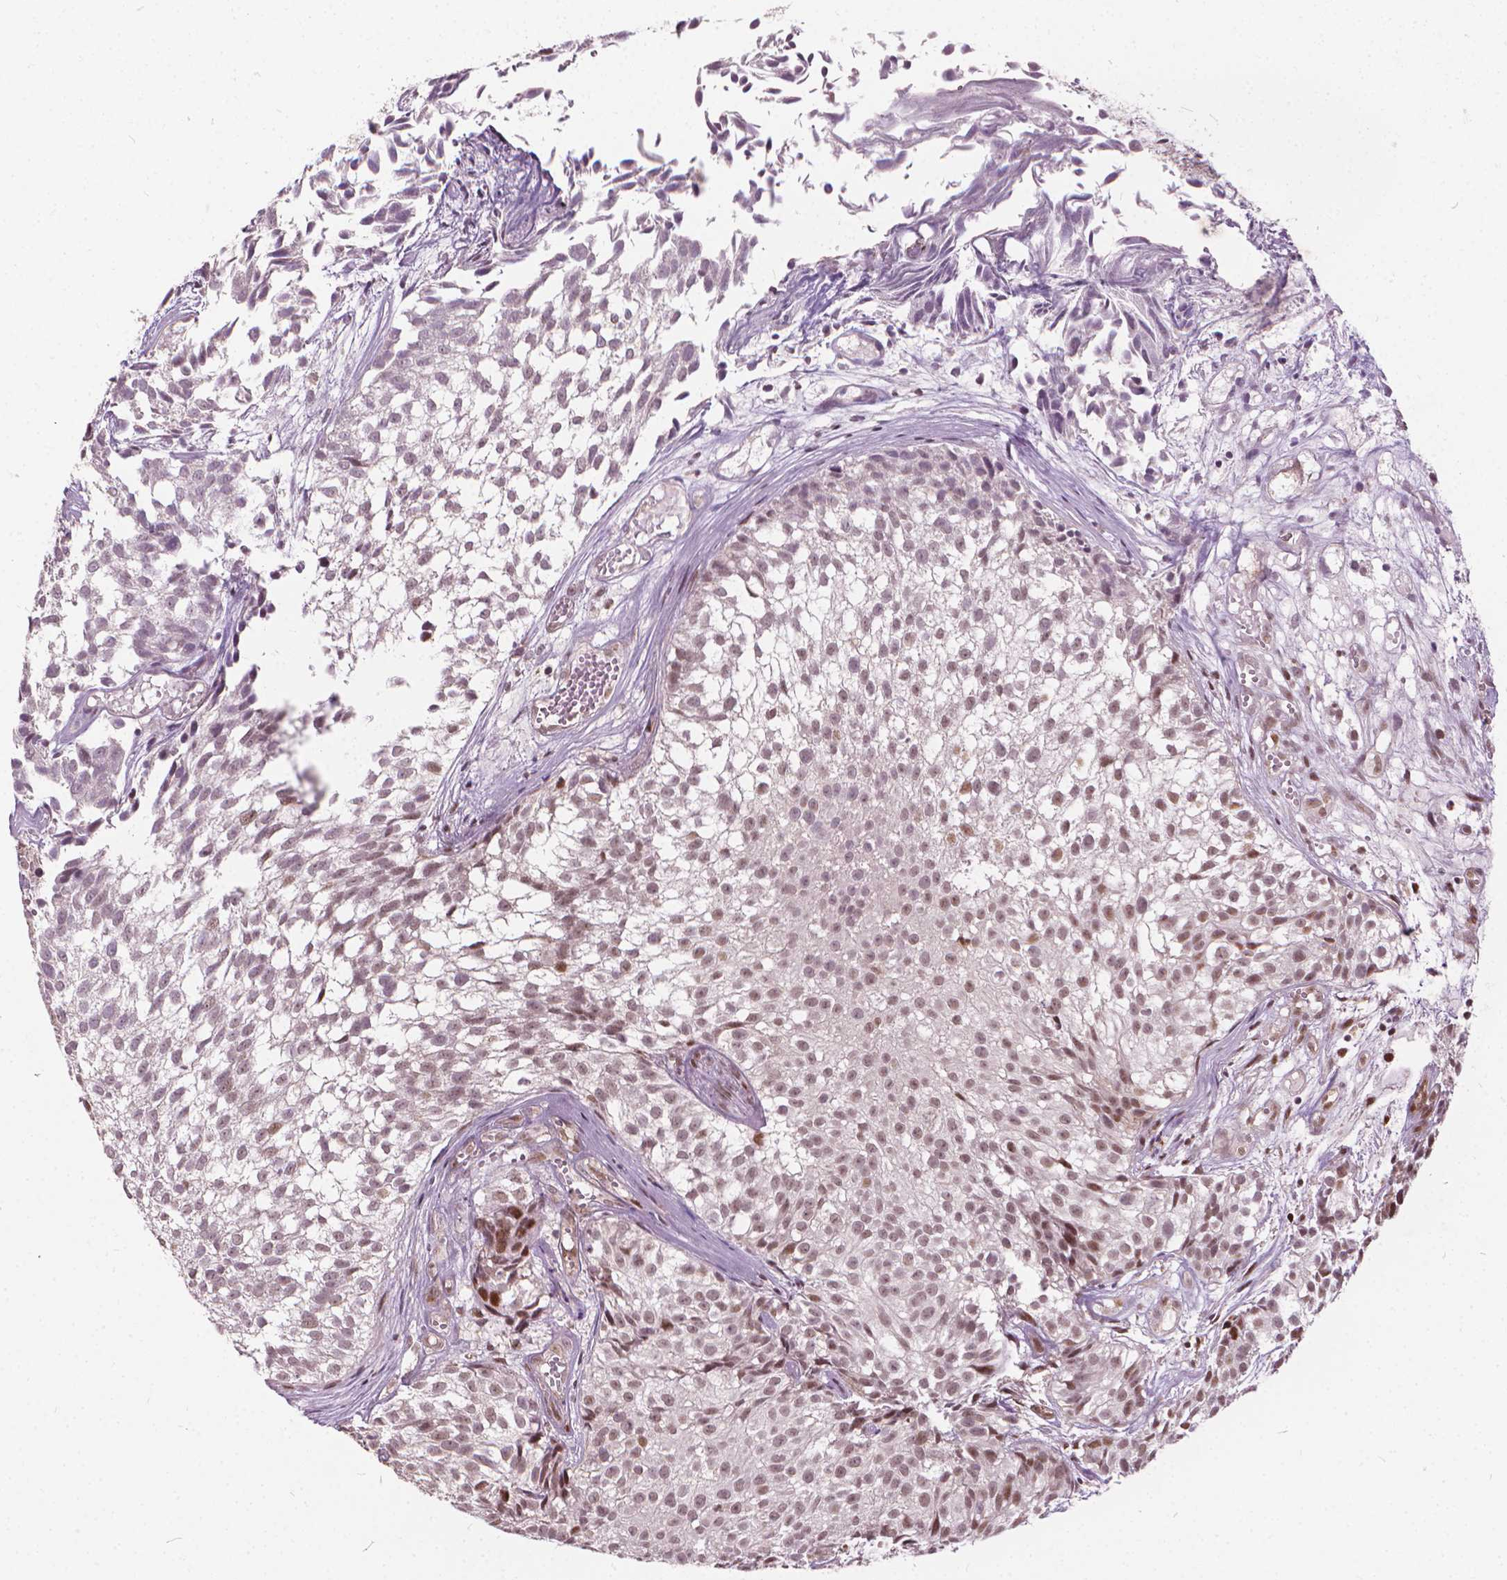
{"staining": {"intensity": "moderate", "quantity": "25%-75%", "location": "nuclear"}, "tissue": "urothelial cancer", "cell_type": "Tumor cells", "image_type": "cancer", "snomed": [{"axis": "morphology", "description": "Urothelial carcinoma, Low grade"}, {"axis": "topography", "description": "Urinary bladder"}], "caption": "An image of urothelial cancer stained for a protein displays moderate nuclear brown staining in tumor cells. The staining was performed using DAB to visualize the protein expression in brown, while the nuclei were stained in blue with hematoxylin (Magnification: 20x).", "gene": "STAT5B", "patient": {"sex": "male", "age": 70}}